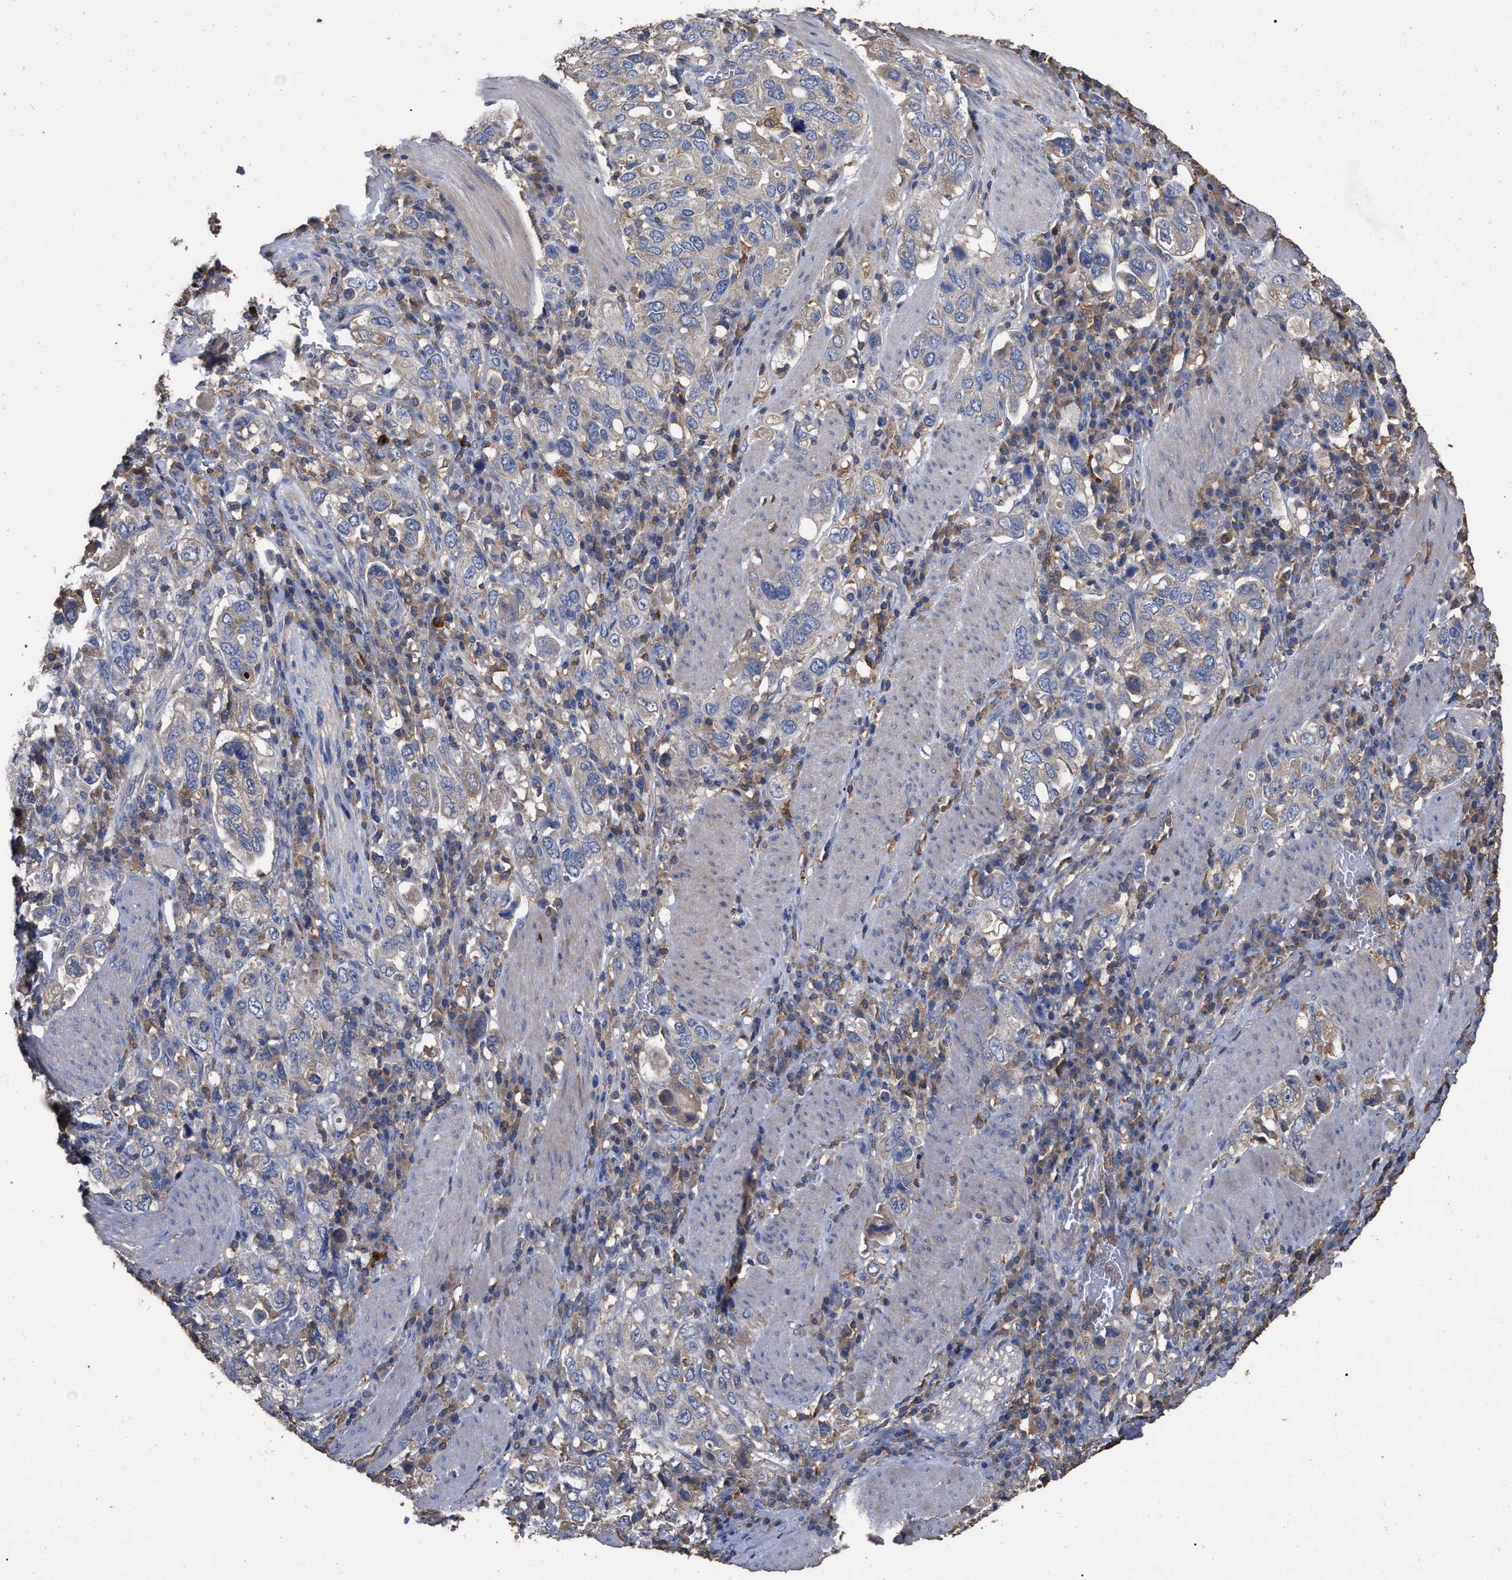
{"staining": {"intensity": "negative", "quantity": "none", "location": "none"}, "tissue": "stomach cancer", "cell_type": "Tumor cells", "image_type": "cancer", "snomed": [{"axis": "morphology", "description": "Adenocarcinoma, NOS"}, {"axis": "topography", "description": "Stomach, upper"}], "caption": "Stomach cancer stained for a protein using immunohistochemistry (IHC) displays no expression tumor cells.", "gene": "GPR179", "patient": {"sex": "male", "age": 62}}